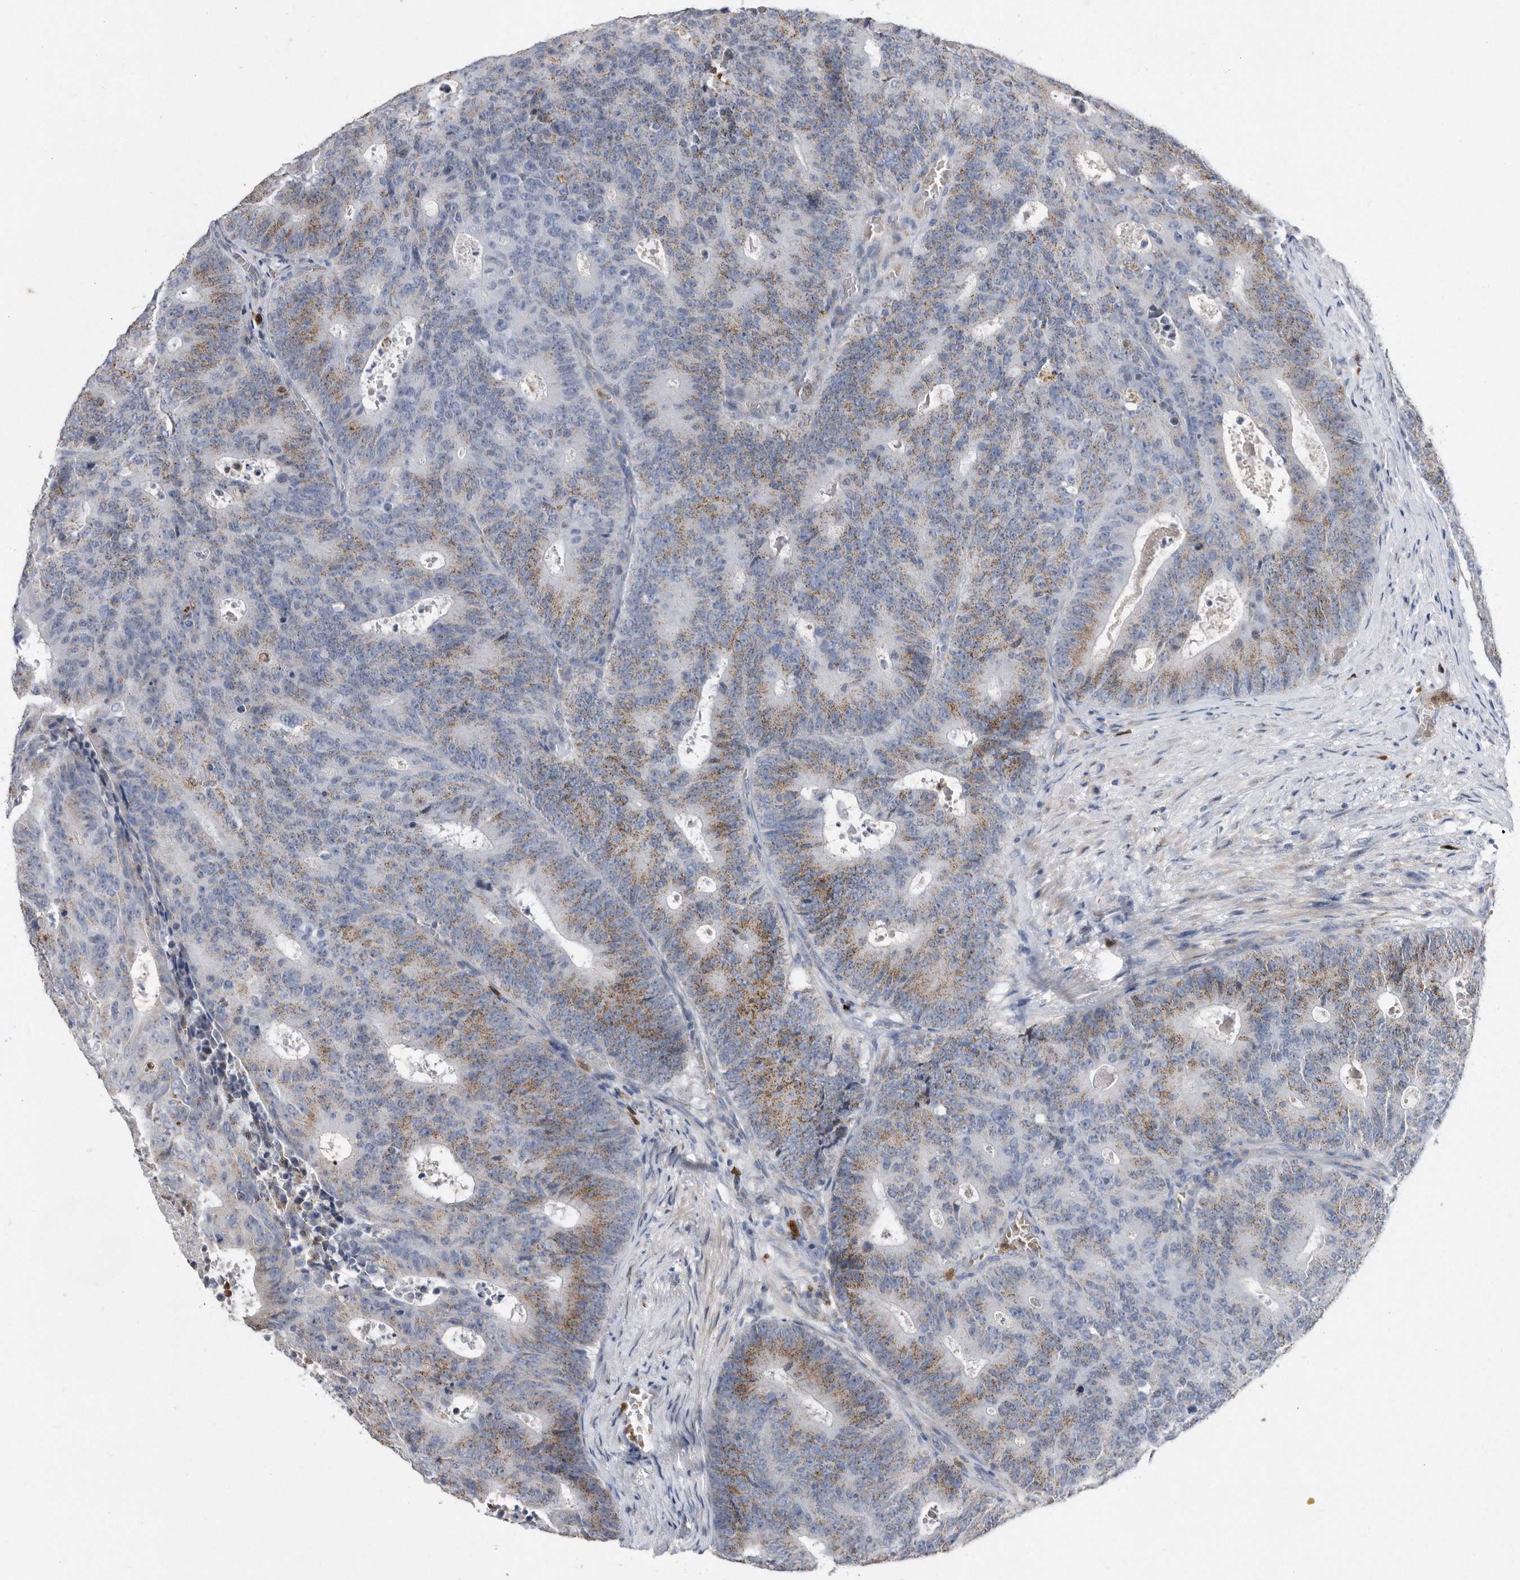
{"staining": {"intensity": "moderate", "quantity": "<25%", "location": "cytoplasmic/membranous"}, "tissue": "colorectal cancer", "cell_type": "Tumor cells", "image_type": "cancer", "snomed": [{"axis": "morphology", "description": "Adenocarcinoma, NOS"}, {"axis": "topography", "description": "Colon"}], "caption": "The image shows staining of colorectal cancer (adenocarcinoma), revealing moderate cytoplasmic/membranous protein expression (brown color) within tumor cells. Nuclei are stained in blue.", "gene": "CRISPLD2", "patient": {"sex": "male", "age": 87}}